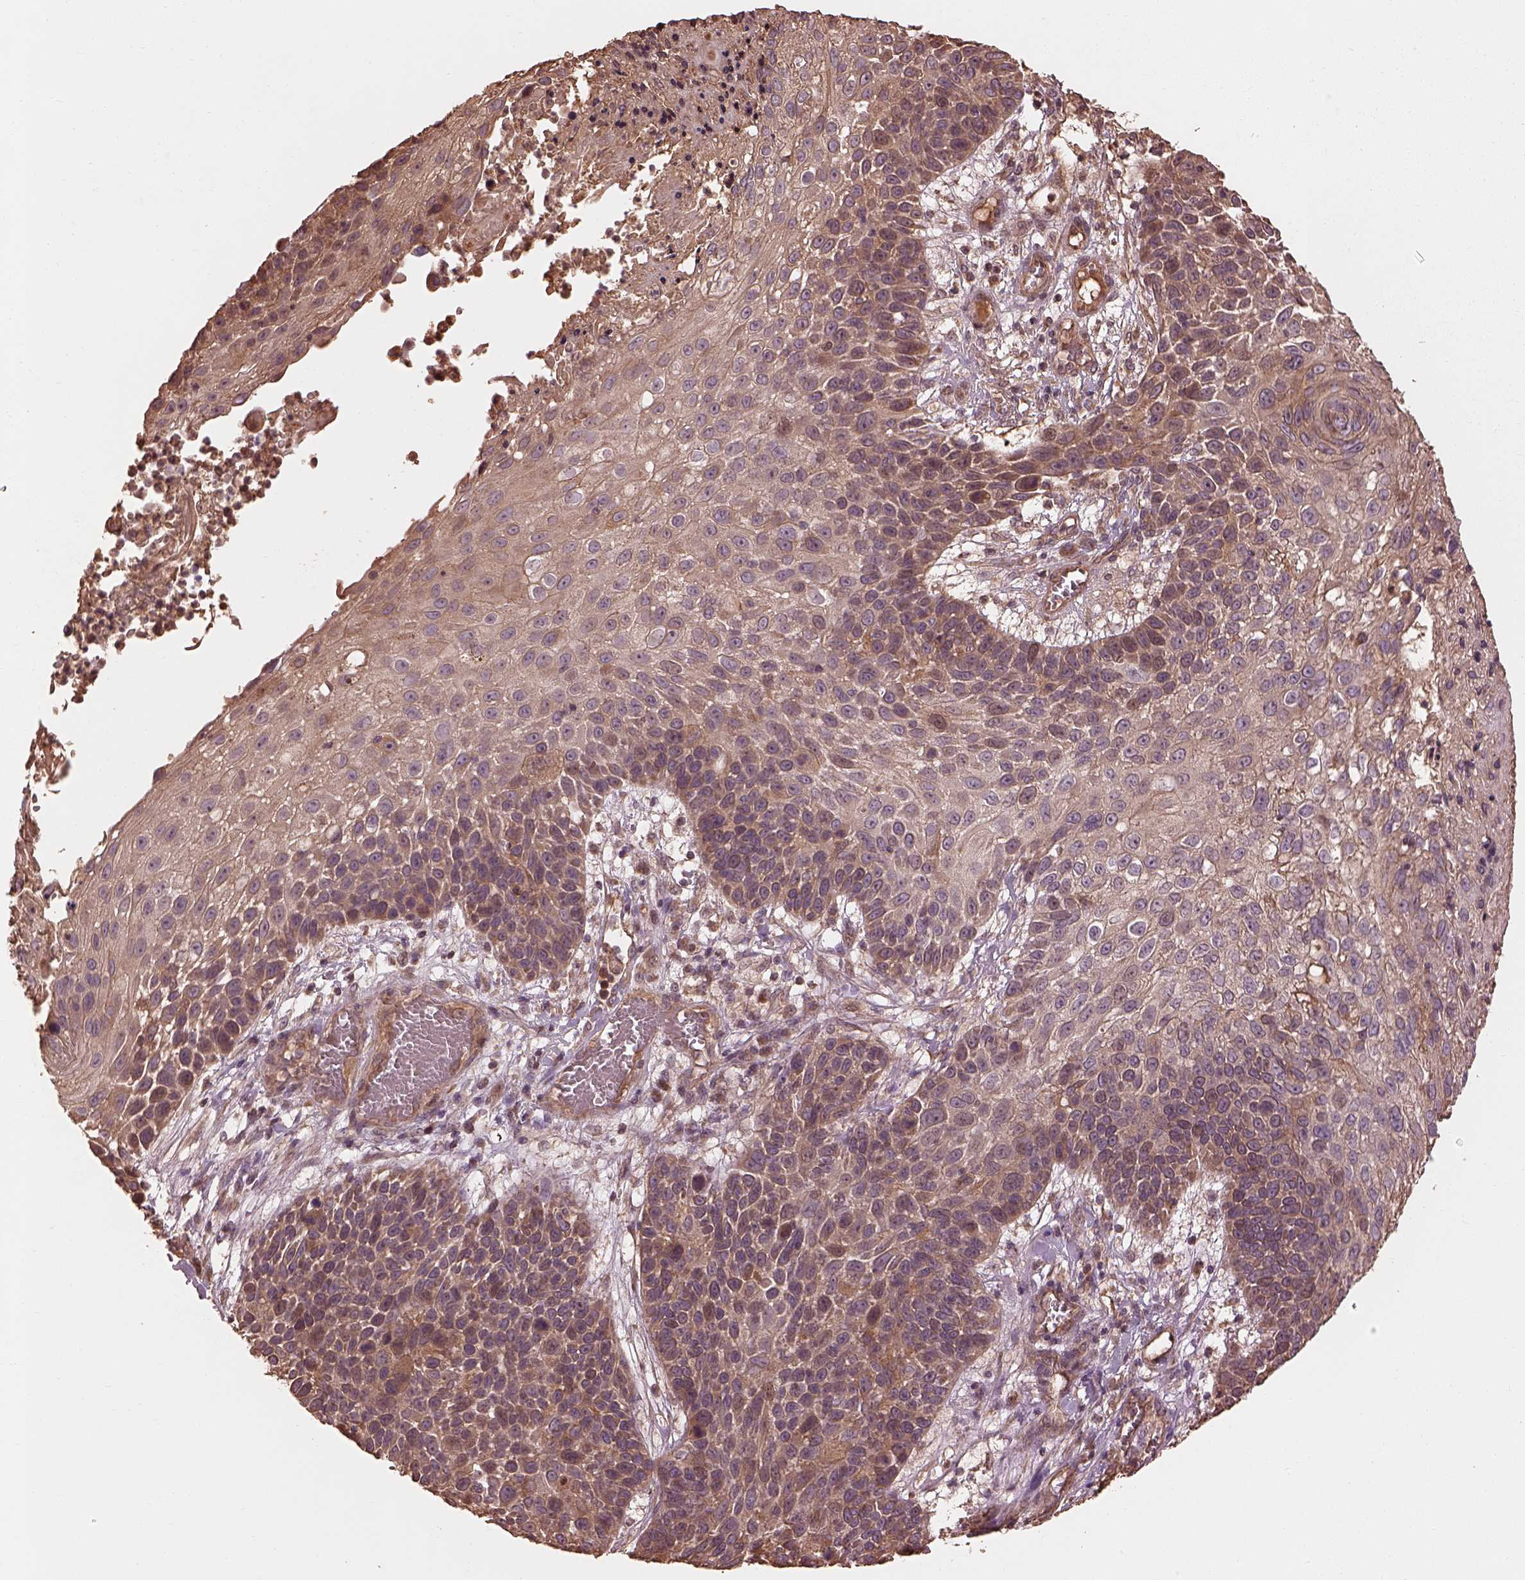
{"staining": {"intensity": "moderate", "quantity": "<25%", "location": "cytoplasmic/membranous"}, "tissue": "skin cancer", "cell_type": "Tumor cells", "image_type": "cancer", "snomed": [{"axis": "morphology", "description": "Squamous cell carcinoma, NOS"}, {"axis": "topography", "description": "Skin"}], "caption": "Skin cancer (squamous cell carcinoma) stained with IHC demonstrates moderate cytoplasmic/membranous expression in approximately <25% of tumor cells.", "gene": "METTL4", "patient": {"sex": "male", "age": 92}}